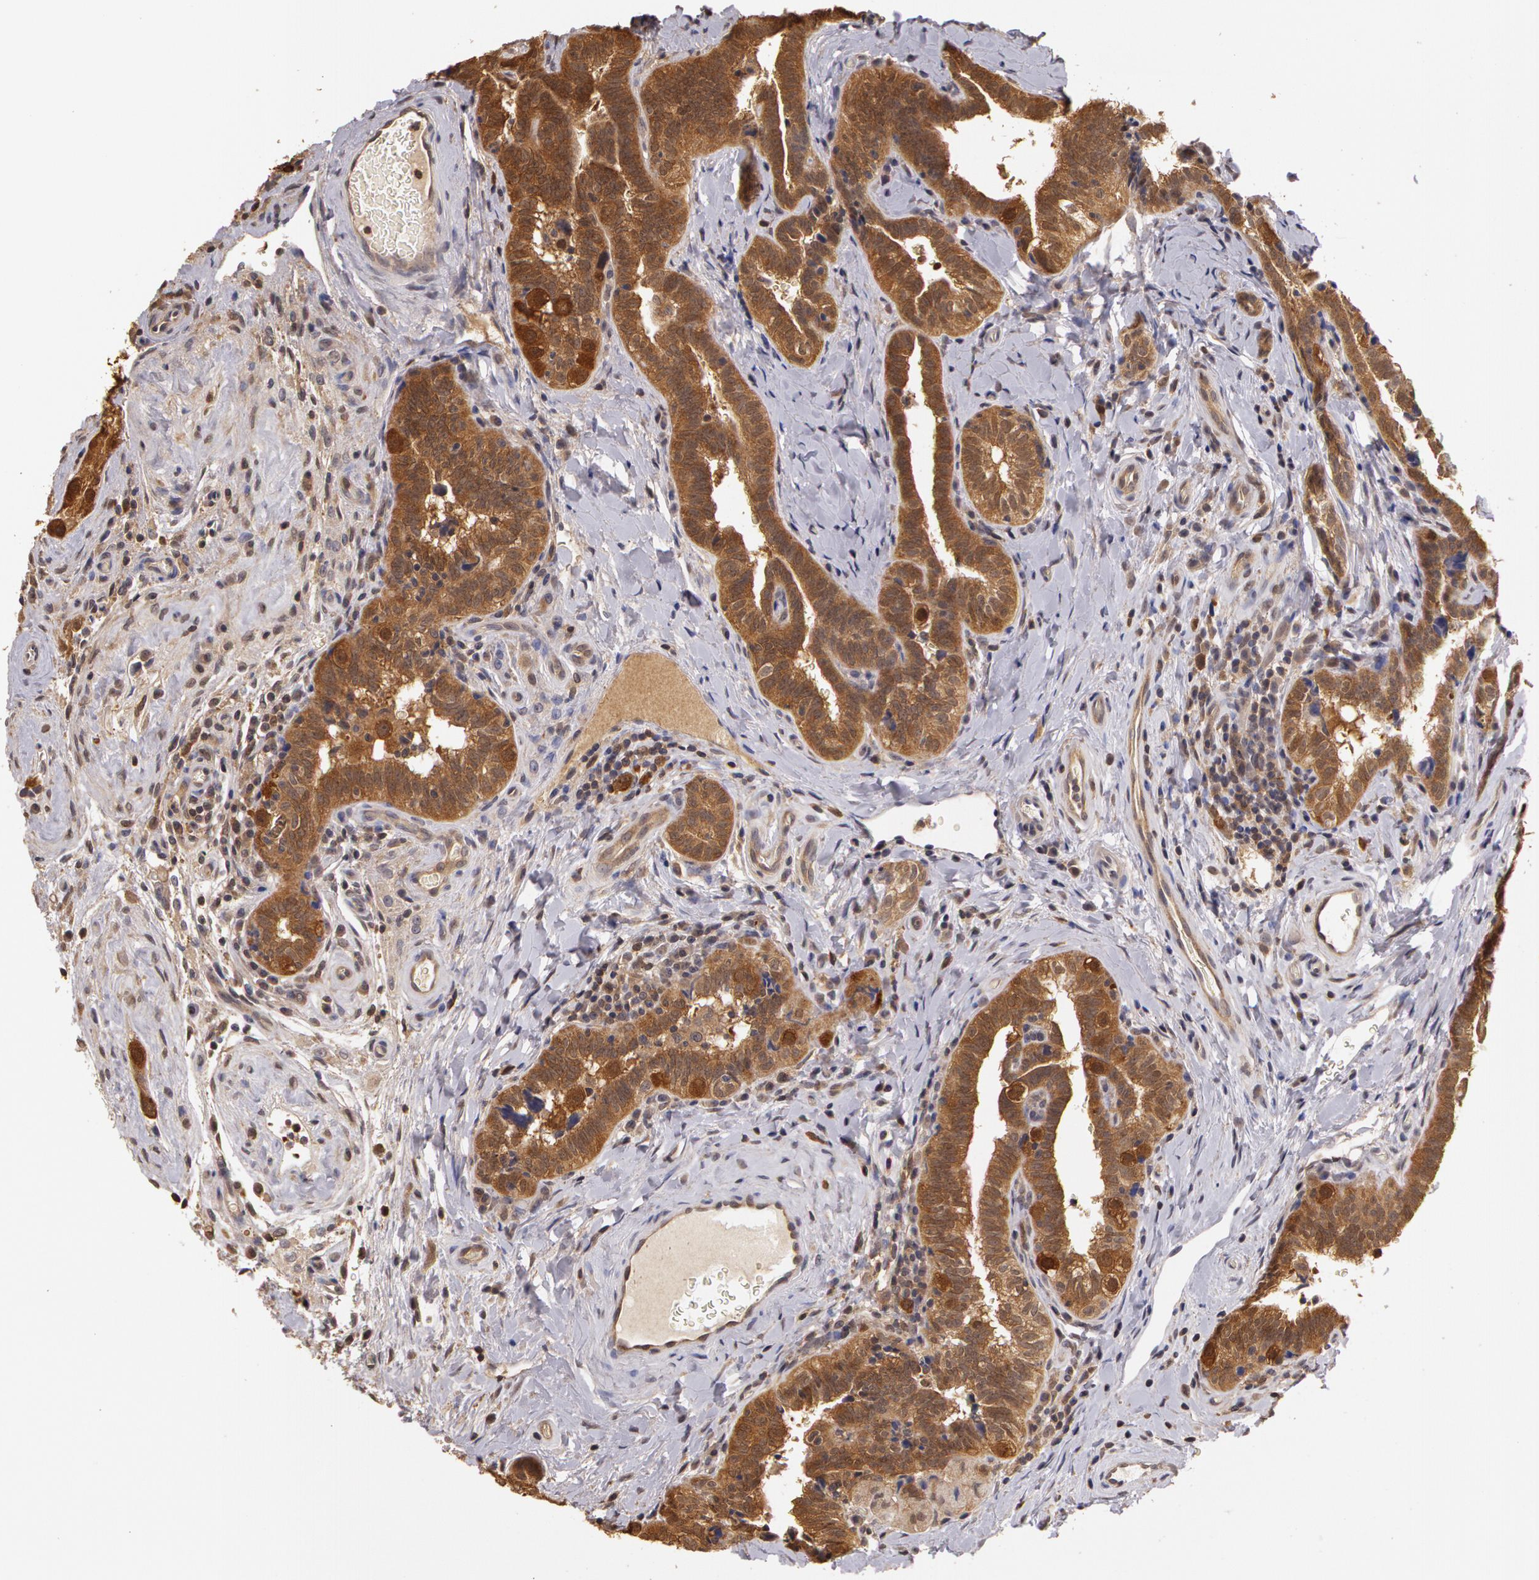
{"staining": {"intensity": "moderate", "quantity": ">75%", "location": "cytoplasmic/membranous"}, "tissue": "testis cancer", "cell_type": "Tumor cells", "image_type": "cancer", "snomed": [{"axis": "morphology", "description": "Seminoma, NOS"}, {"axis": "topography", "description": "Testis"}], "caption": "DAB (3,3'-diaminobenzidine) immunohistochemical staining of human testis cancer shows moderate cytoplasmic/membranous protein staining in approximately >75% of tumor cells.", "gene": "AHSA1", "patient": {"sex": "male", "age": 32}}